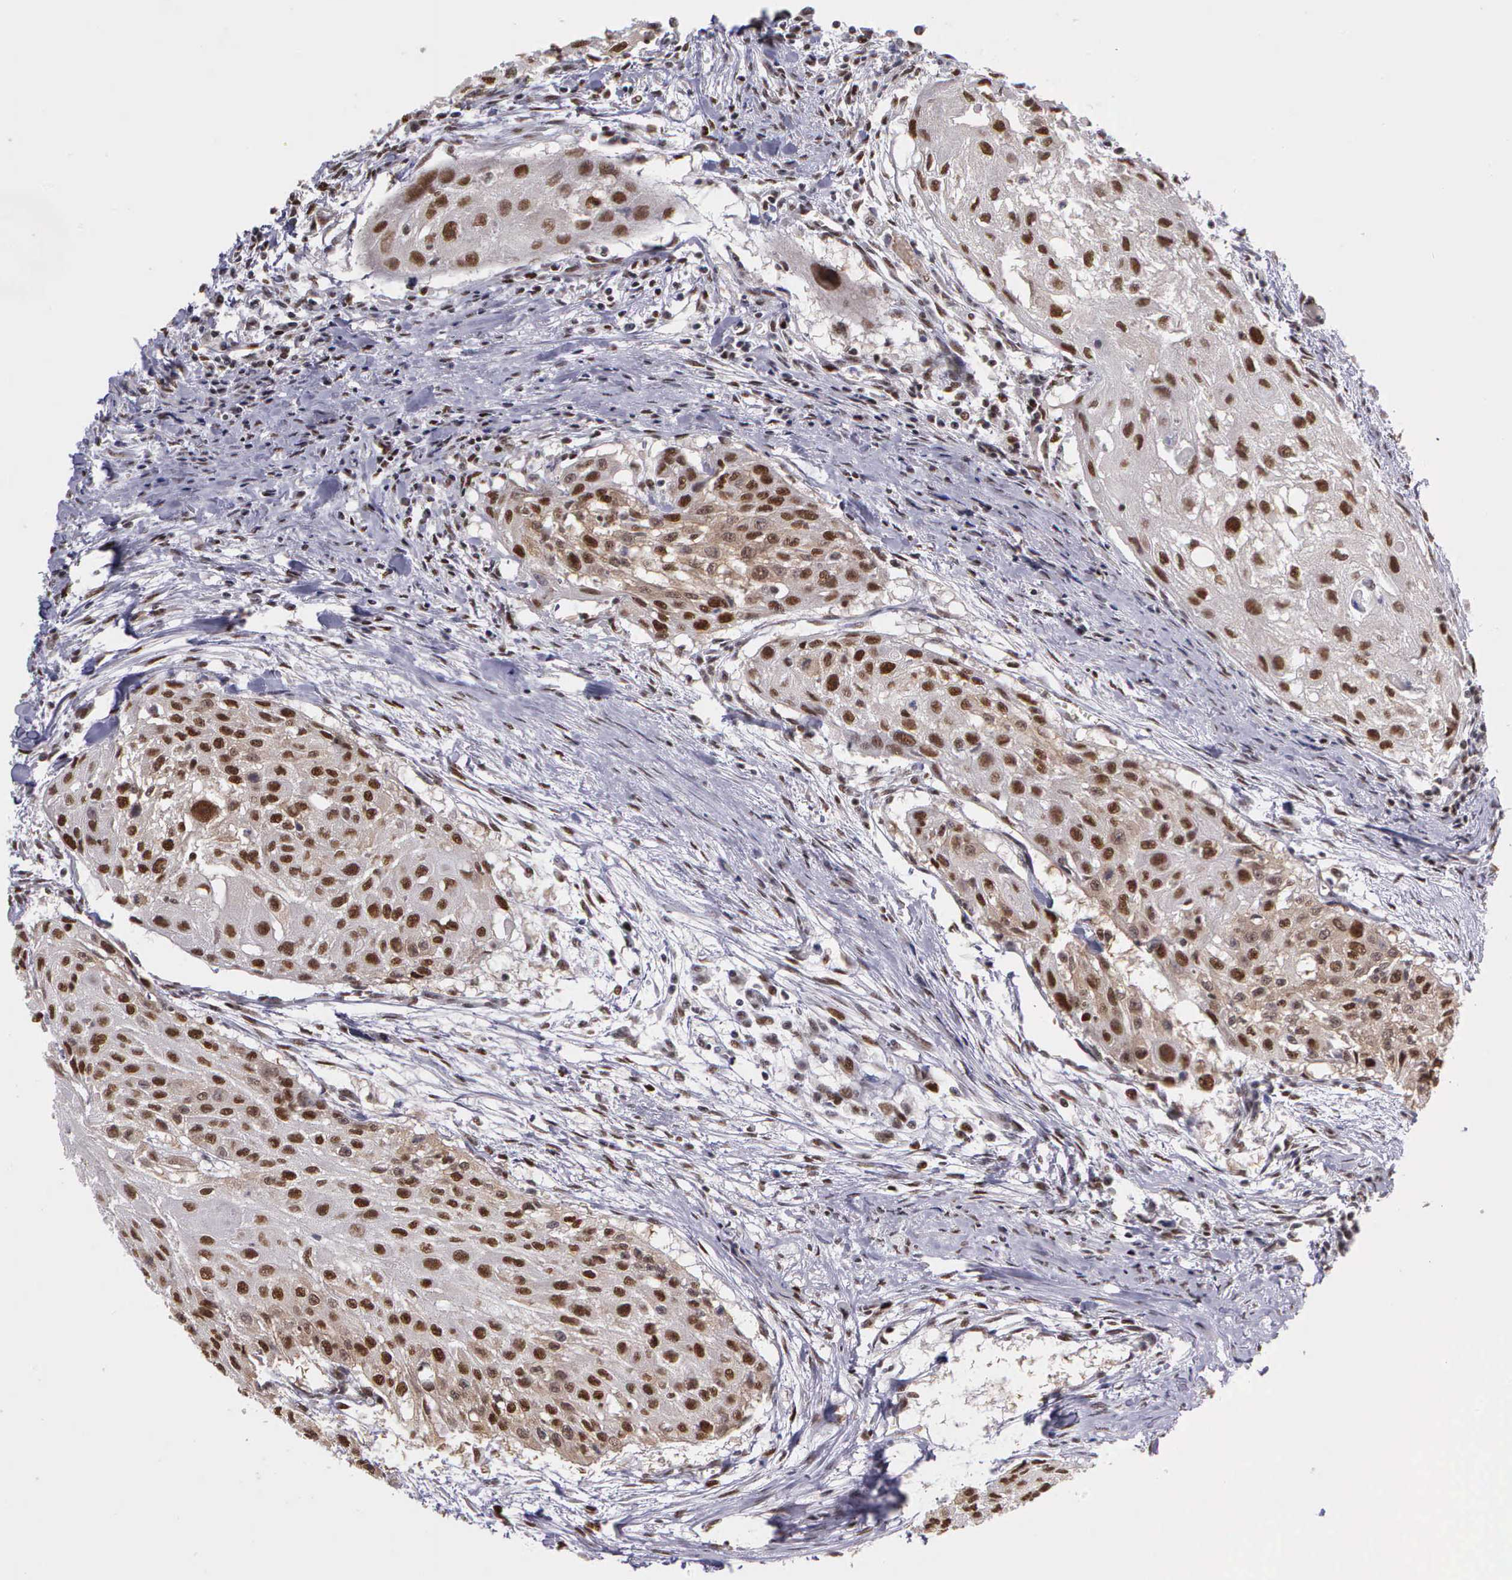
{"staining": {"intensity": "moderate", "quantity": ">75%", "location": "cytoplasmic/membranous,nuclear"}, "tissue": "head and neck cancer", "cell_type": "Tumor cells", "image_type": "cancer", "snomed": [{"axis": "morphology", "description": "Squamous cell carcinoma, NOS"}, {"axis": "topography", "description": "Head-Neck"}], "caption": "Protein analysis of squamous cell carcinoma (head and neck) tissue shows moderate cytoplasmic/membranous and nuclear positivity in approximately >75% of tumor cells. The protein of interest is shown in brown color, while the nuclei are stained blue.", "gene": "UBR7", "patient": {"sex": "male", "age": 64}}